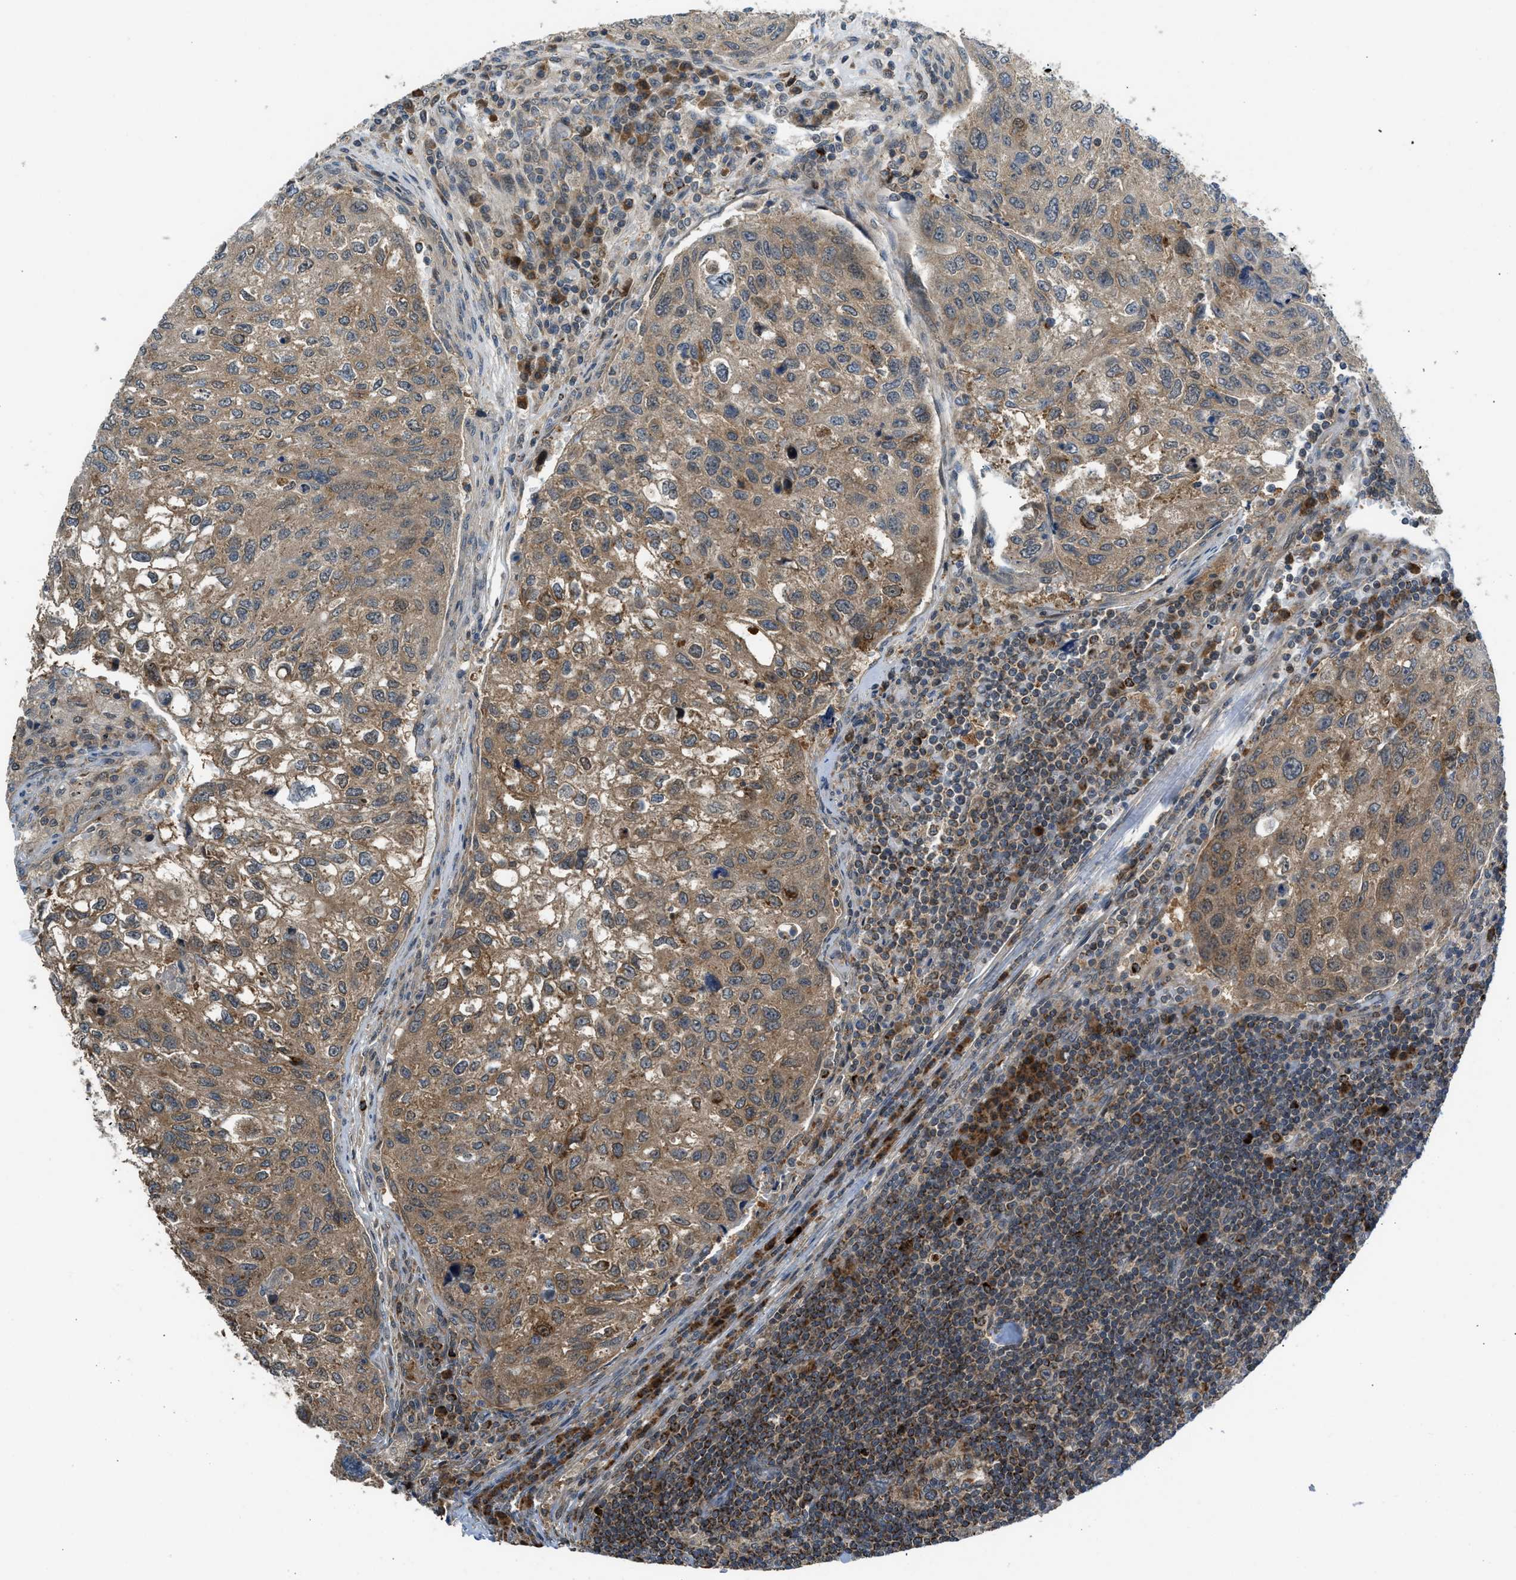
{"staining": {"intensity": "moderate", "quantity": "25%-75%", "location": "cytoplasmic/membranous"}, "tissue": "urothelial cancer", "cell_type": "Tumor cells", "image_type": "cancer", "snomed": [{"axis": "morphology", "description": "Urothelial carcinoma, High grade"}, {"axis": "topography", "description": "Lymph node"}, {"axis": "topography", "description": "Urinary bladder"}], "caption": "IHC image of urothelial cancer stained for a protein (brown), which demonstrates medium levels of moderate cytoplasmic/membranous positivity in about 25%-75% of tumor cells.", "gene": "SESN2", "patient": {"sex": "male", "age": 51}}